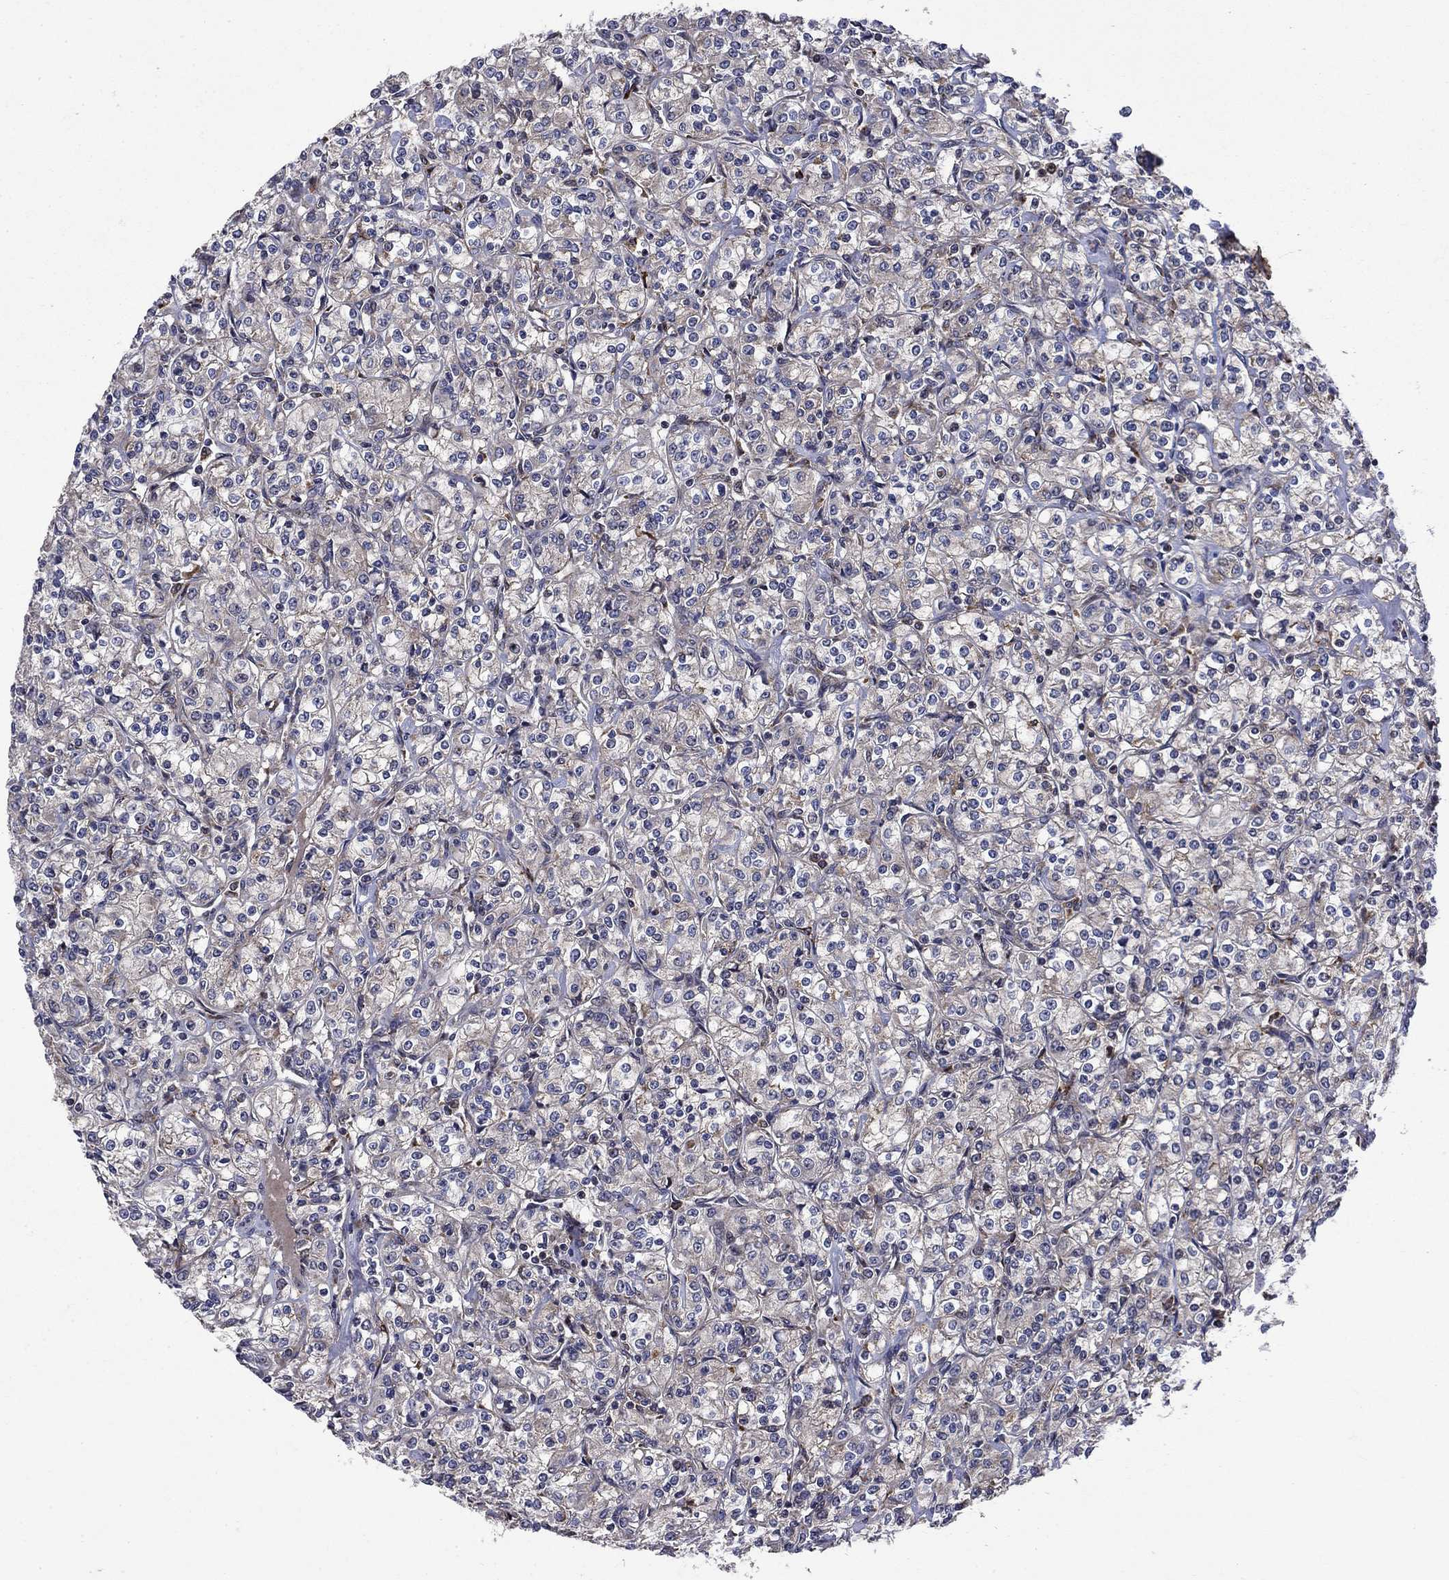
{"staining": {"intensity": "weak", "quantity": "25%-75%", "location": "cytoplasmic/membranous"}, "tissue": "renal cancer", "cell_type": "Tumor cells", "image_type": "cancer", "snomed": [{"axis": "morphology", "description": "Adenocarcinoma, NOS"}, {"axis": "topography", "description": "Kidney"}], "caption": "Immunohistochemical staining of renal cancer (adenocarcinoma) reveals weak cytoplasmic/membranous protein expression in about 25%-75% of tumor cells.", "gene": "AGTPBP1", "patient": {"sex": "male", "age": 77}}